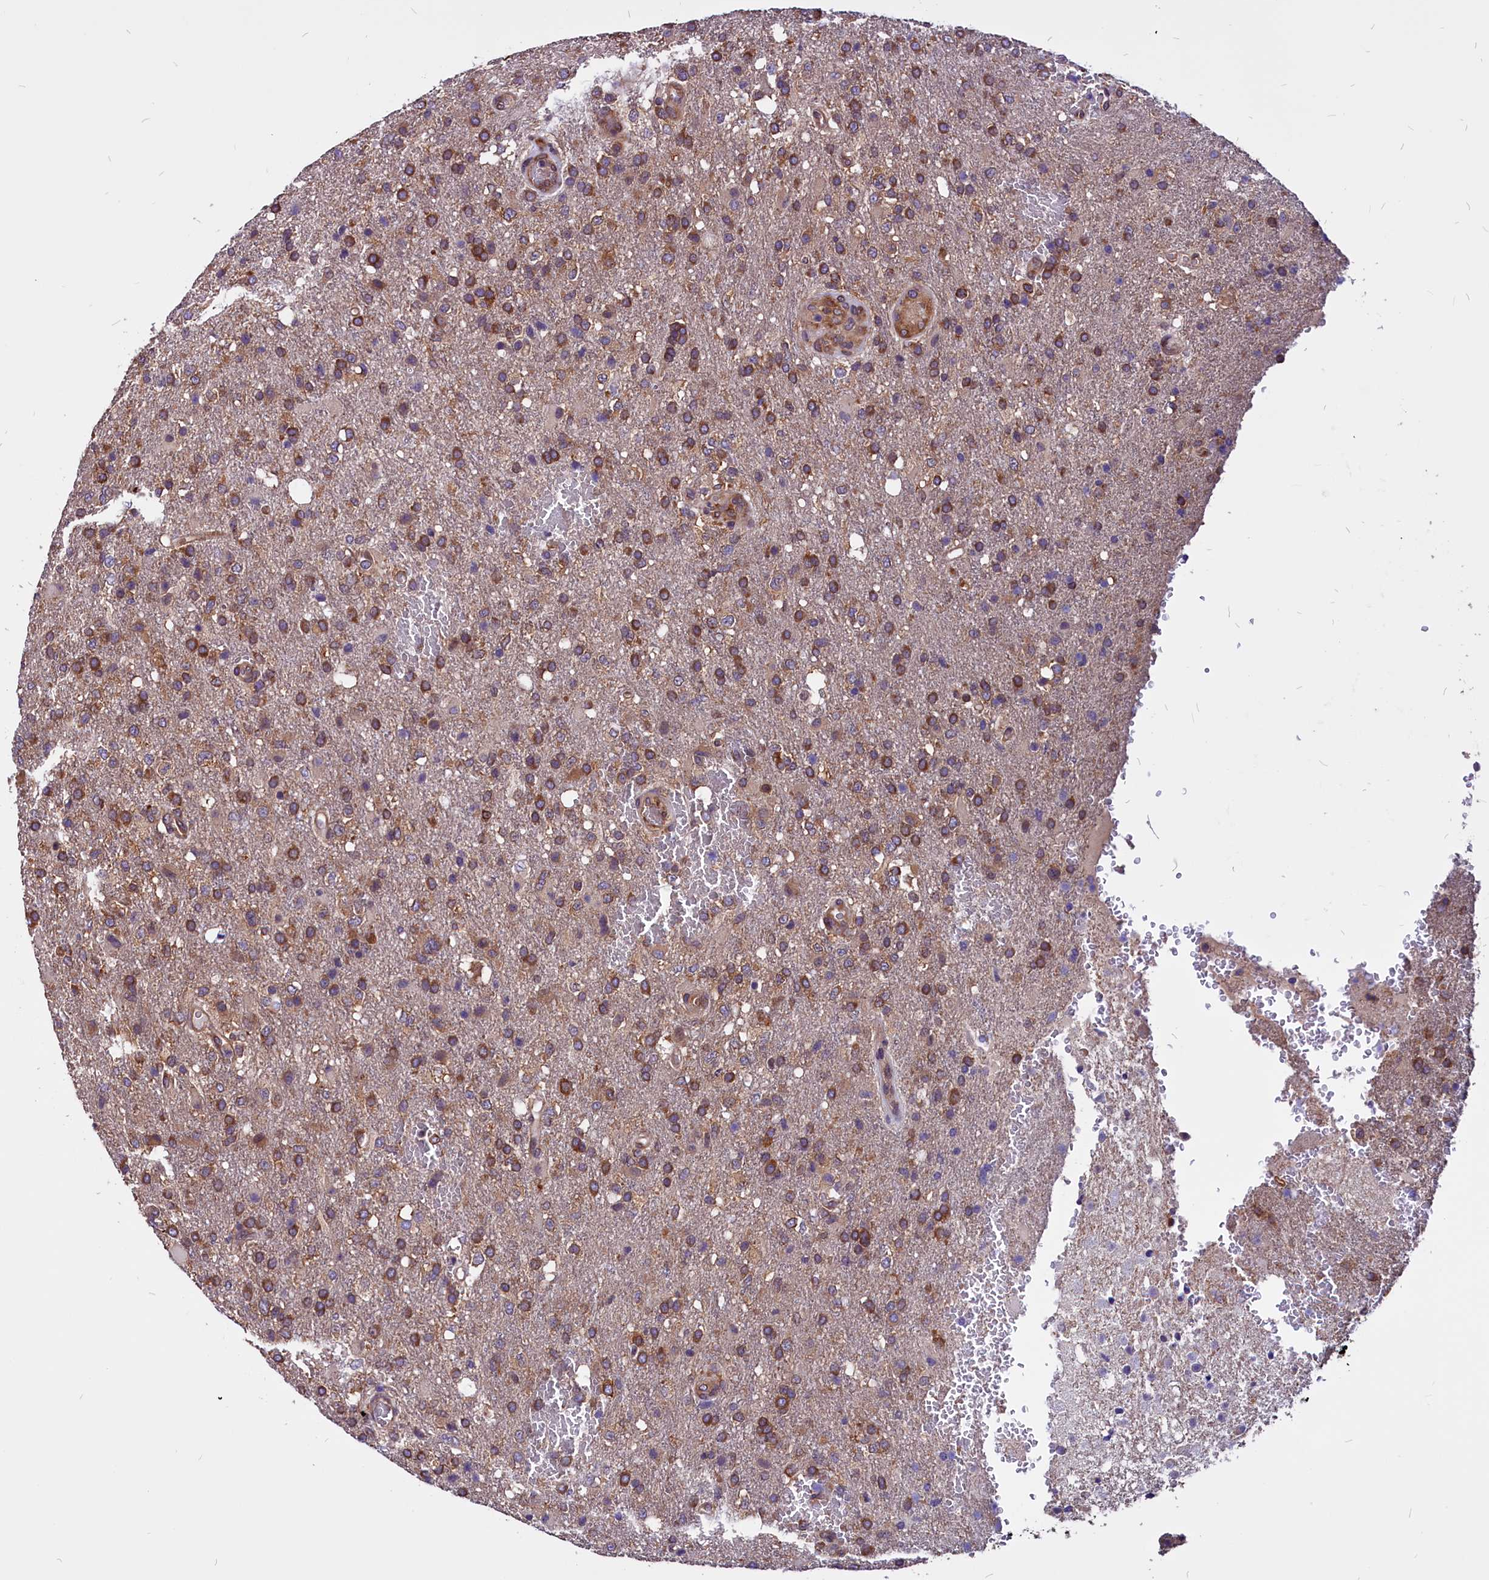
{"staining": {"intensity": "moderate", "quantity": ">75%", "location": "cytoplasmic/membranous"}, "tissue": "glioma", "cell_type": "Tumor cells", "image_type": "cancer", "snomed": [{"axis": "morphology", "description": "Glioma, malignant, High grade"}, {"axis": "topography", "description": "Brain"}], "caption": "The immunohistochemical stain labels moderate cytoplasmic/membranous expression in tumor cells of malignant glioma (high-grade) tissue.", "gene": "EIF3G", "patient": {"sex": "female", "age": 74}}